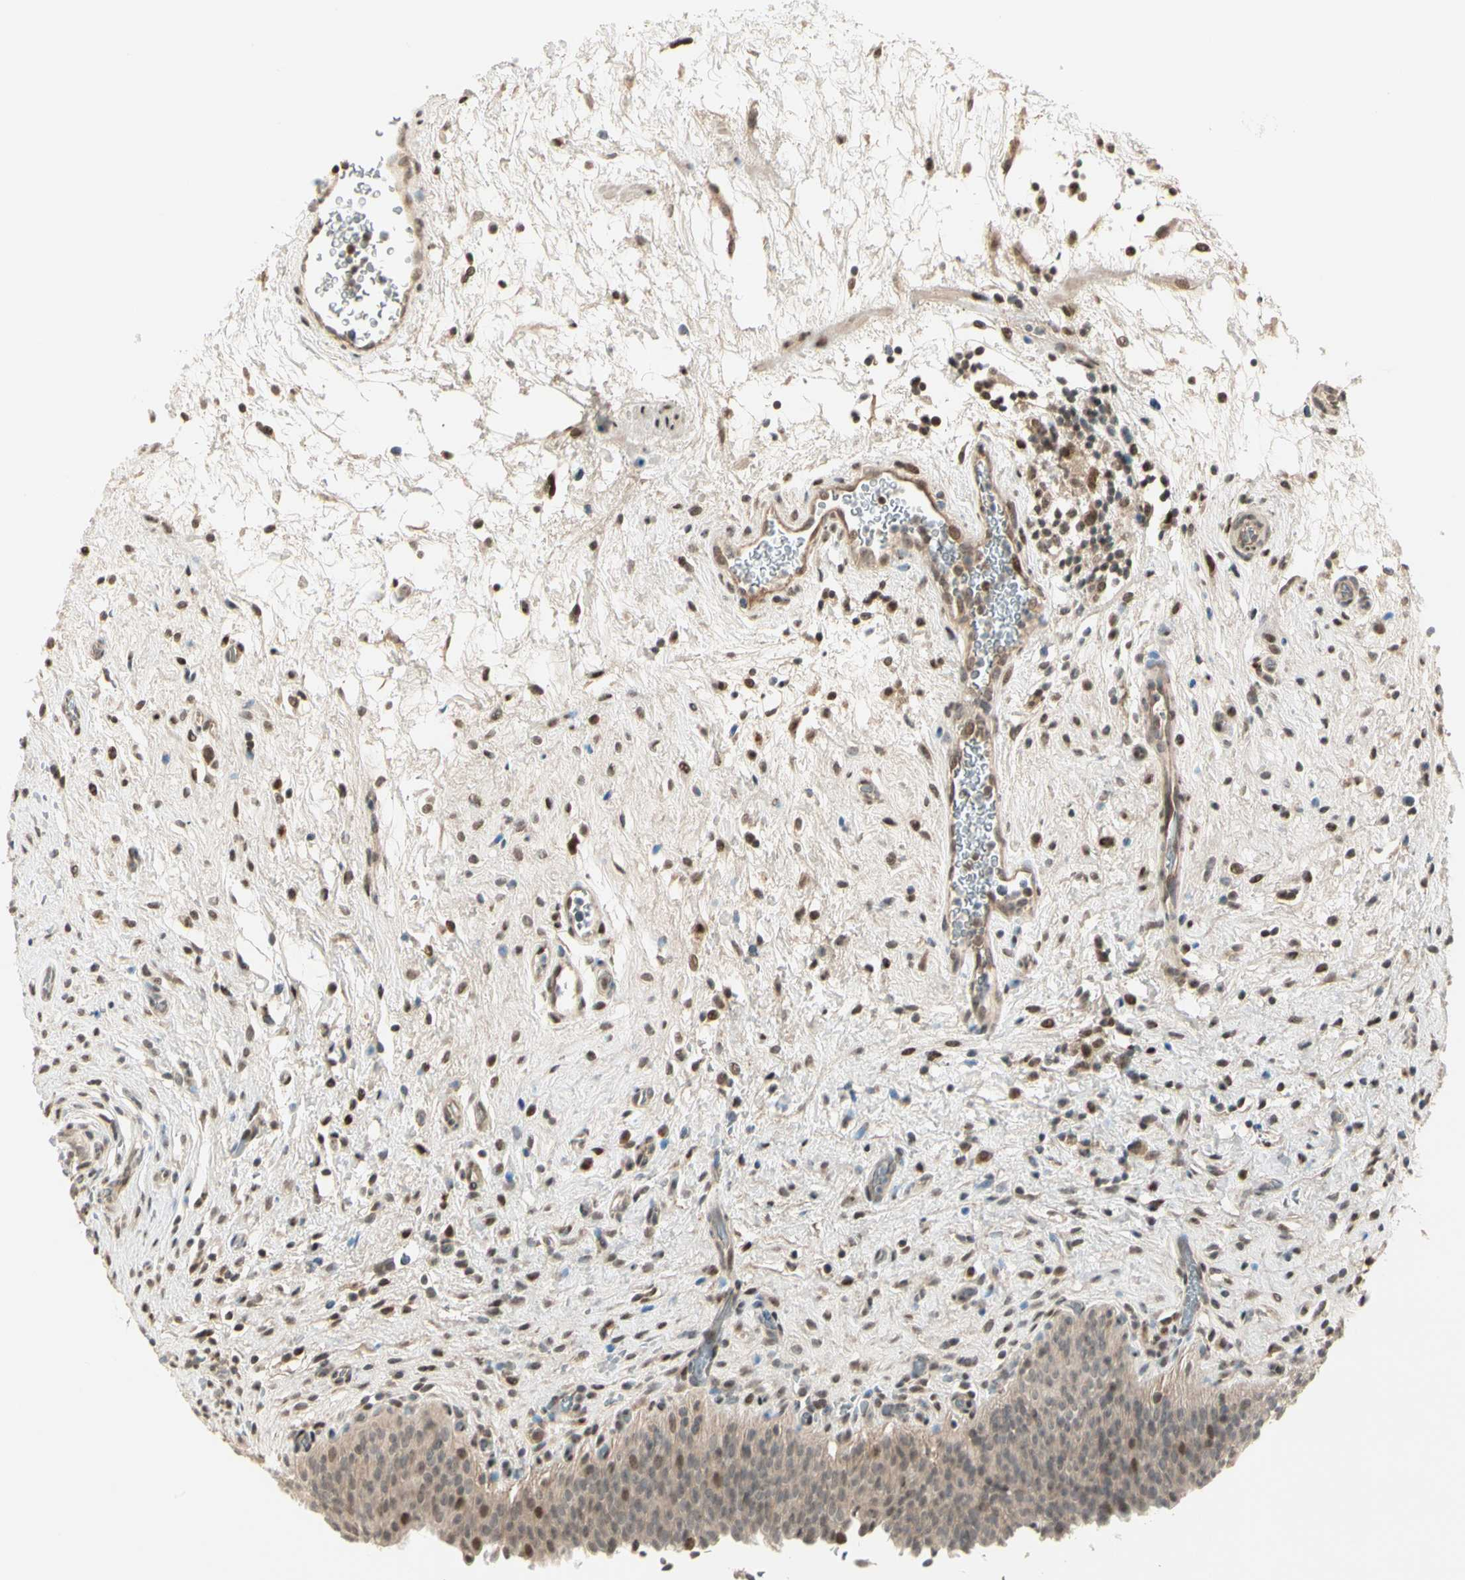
{"staining": {"intensity": "moderate", "quantity": "<25%", "location": "nuclear"}, "tissue": "urinary bladder", "cell_type": "Urothelial cells", "image_type": "normal", "snomed": [{"axis": "morphology", "description": "Normal tissue, NOS"}, {"axis": "topography", "description": "Urinary bladder"}], "caption": "An immunohistochemistry image of benign tissue is shown. Protein staining in brown labels moderate nuclear positivity in urinary bladder within urothelial cells. Immunohistochemistry stains the protein in brown and the nuclei are stained blue.", "gene": "GTF3A", "patient": {"sex": "male", "age": 51}}